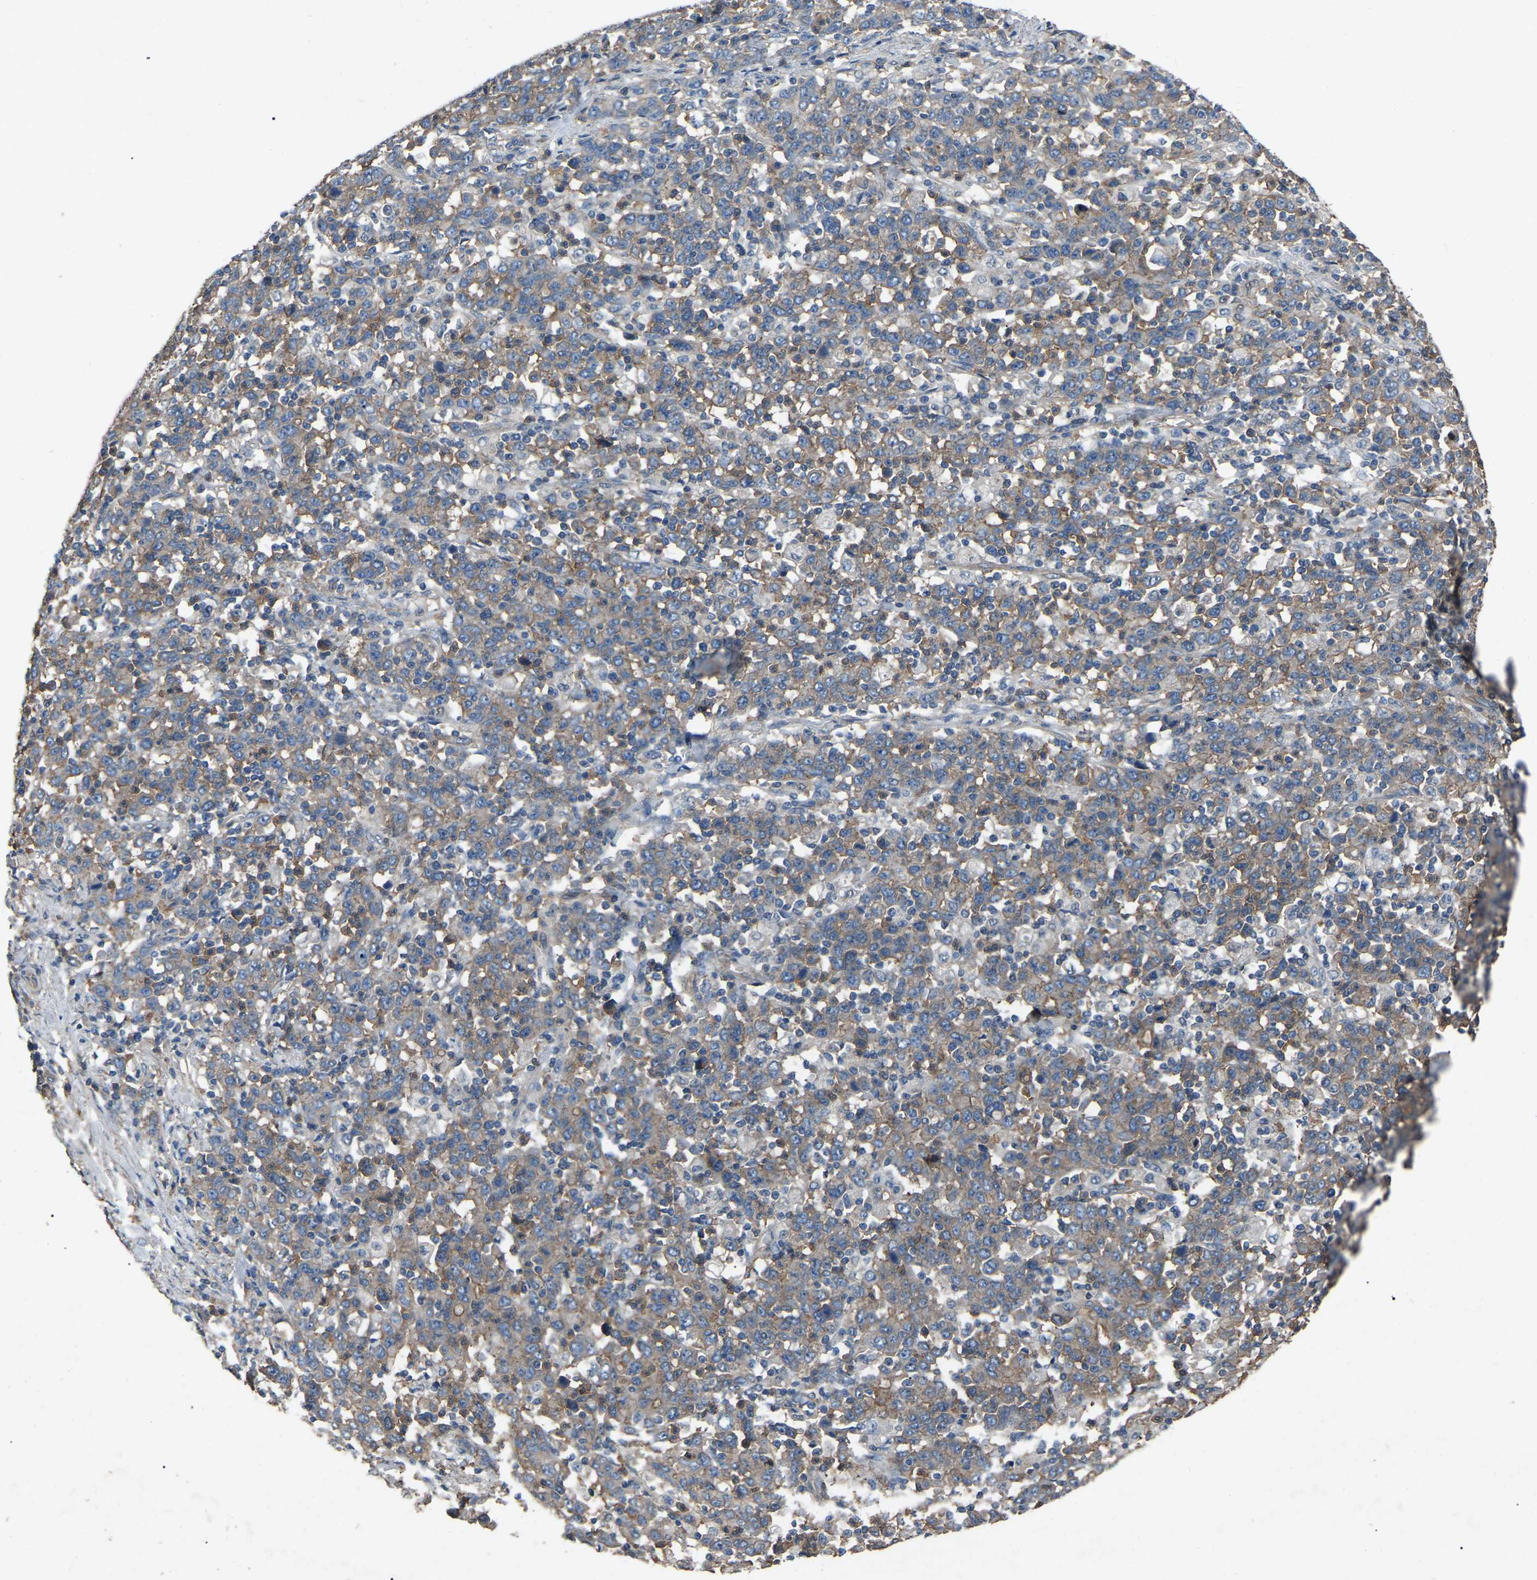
{"staining": {"intensity": "moderate", "quantity": ">75%", "location": "cytoplasmic/membranous"}, "tissue": "stomach cancer", "cell_type": "Tumor cells", "image_type": "cancer", "snomed": [{"axis": "morphology", "description": "Adenocarcinoma, NOS"}, {"axis": "topography", "description": "Stomach, upper"}], "caption": "The micrograph displays staining of stomach cancer, revealing moderate cytoplasmic/membranous protein positivity (brown color) within tumor cells.", "gene": "AIMP1", "patient": {"sex": "male", "age": 69}}